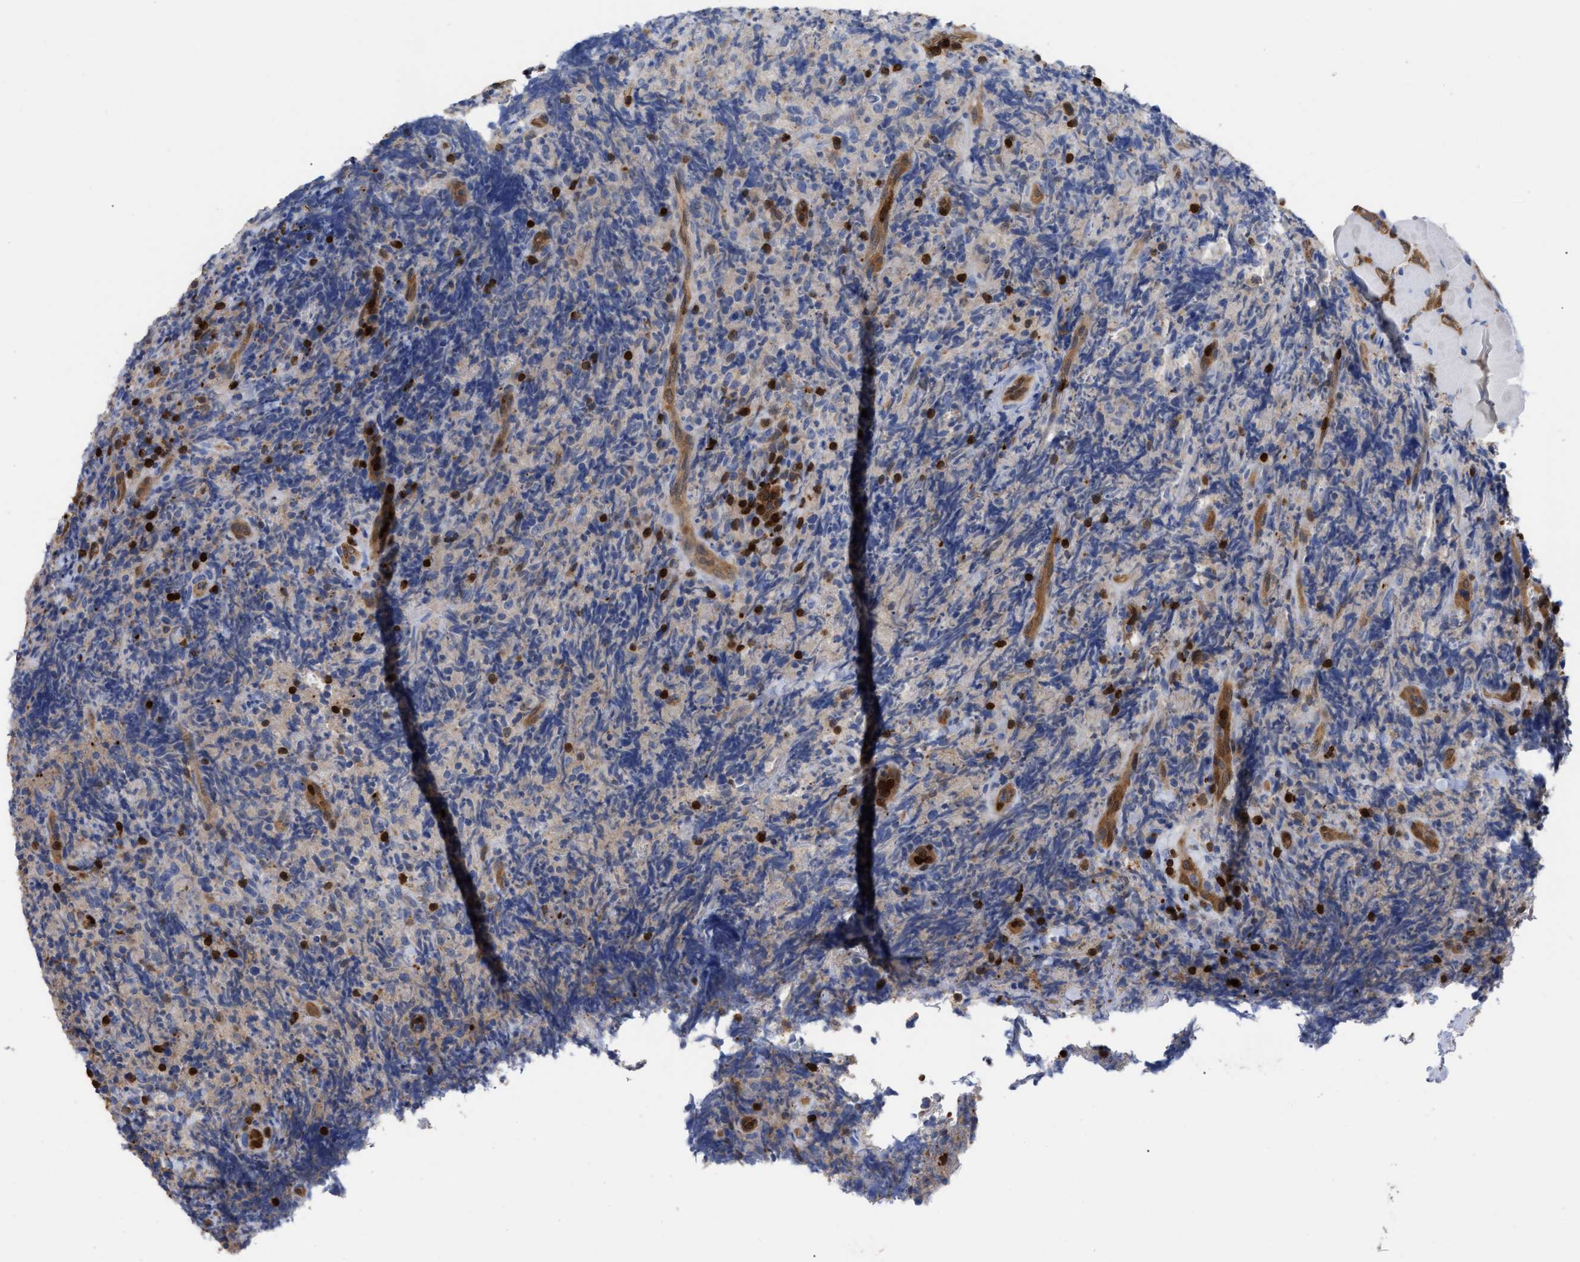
{"staining": {"intensity": "negative", "quantity": "none", "location": "none"}, "tissue": "lymphoma", "cell_type": "Tumor cells", "image_type": "cancer", "snomed": [{"axis": "morphology", "description": "Malignant lymphoma, non-Hodgkin's type, High grade"}, {"axis": "topography", "description": "Tonsil"}], "caption": "Immunohistochemistry histopathology image of neoplastic tissue: lymphoma stained with DAB (3,3'-diaminobenzidine) reveals no significant protein expression in tumor cells.", "gene": "GIMAP4", "patient": {"sex": "female", "age": 36}}